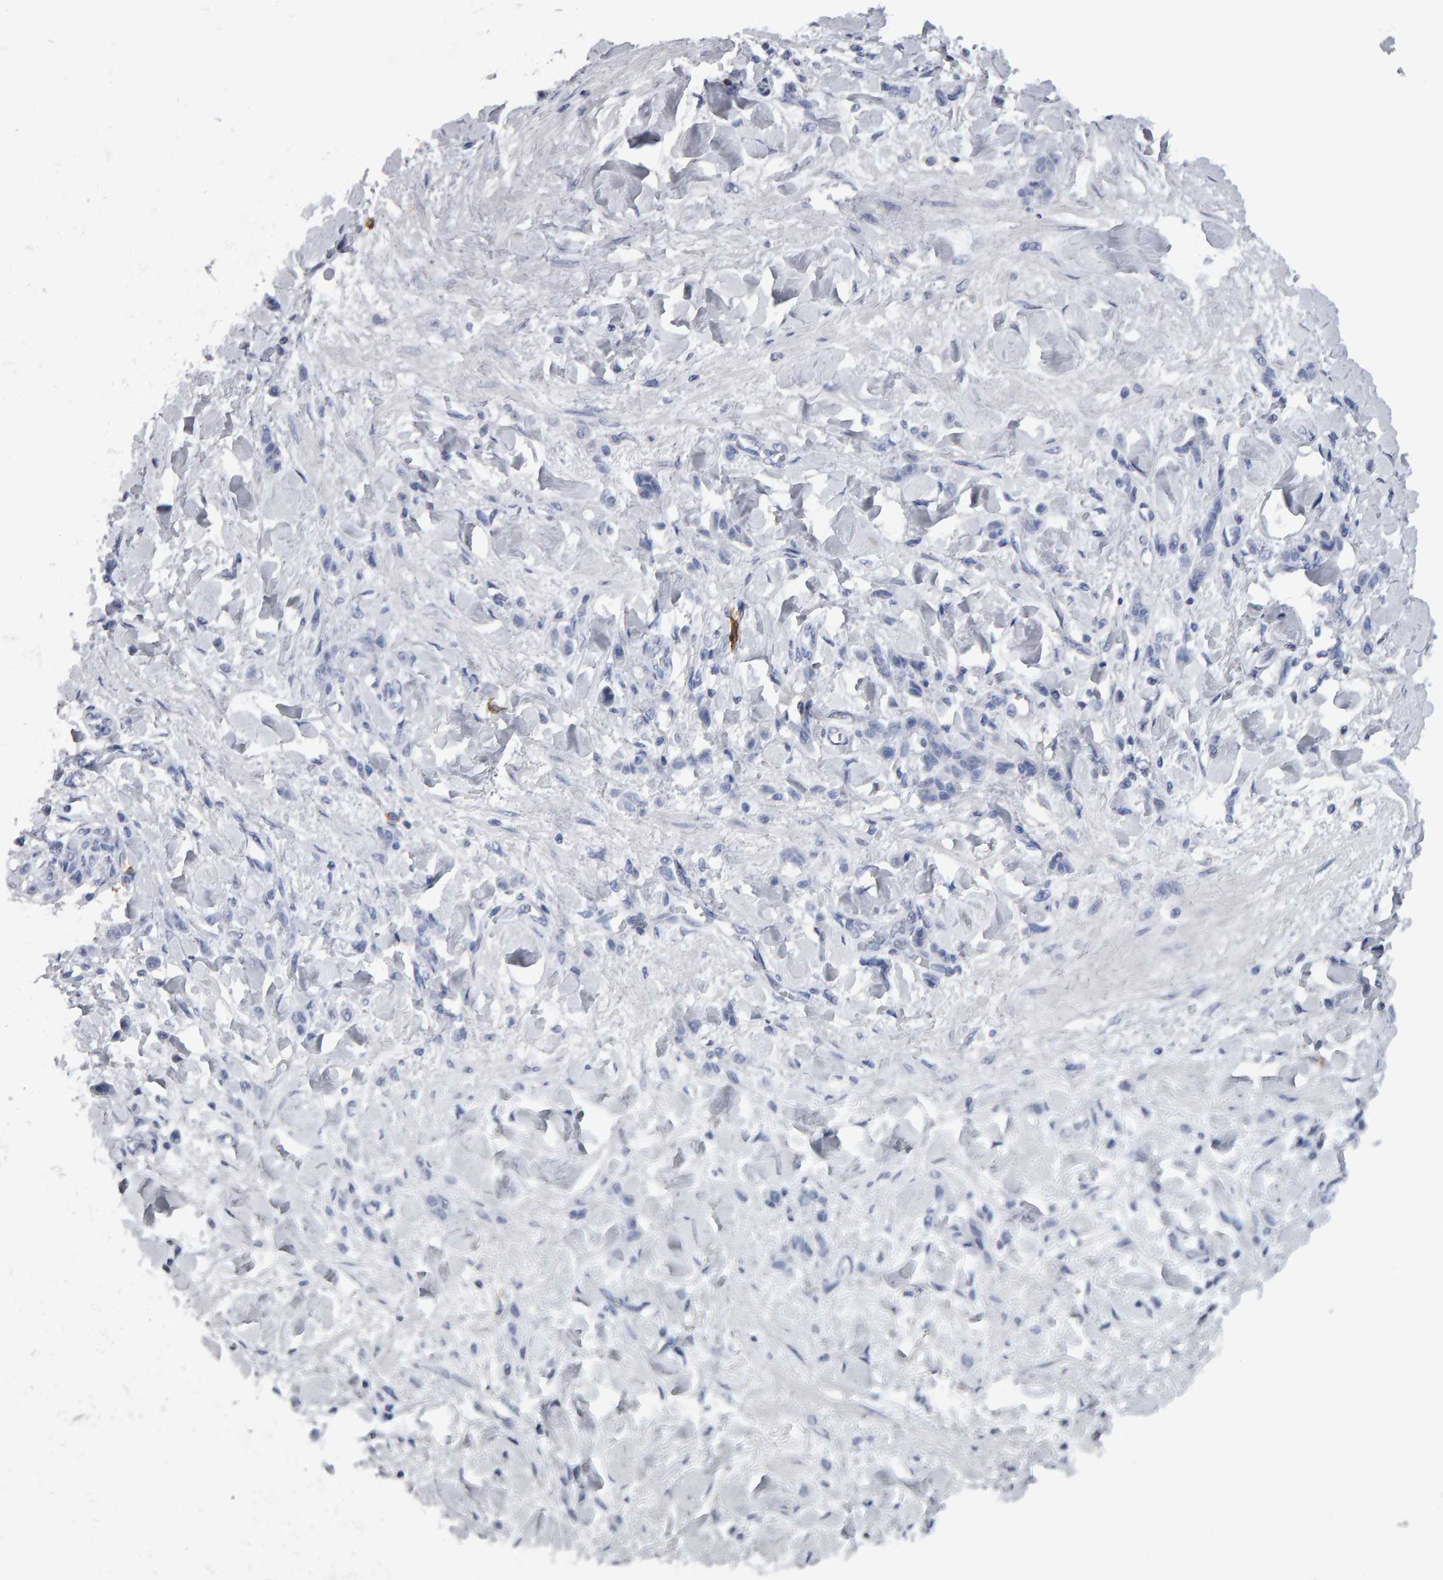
{"staining": {"intensity": "negative", "quantity": "none", "location": "none"}, "tissue": "stomach cancer", "cell_type": "Tumor cells", "image_type": "cancer", "snomed": [{"axis": "morphology", "description": "Normal tissue, NOS"}, {"axis": "morphology", "description": "Adenocarcinoma, NOS"}, {"axis": "topography", "description": "Stomach"}], "caption": "The IHC image has no significant expression in tumor cells of stomach adenocarcinoma tissue.", "gene": "CD38", "patient": {"sex": "male", "age": 82}}